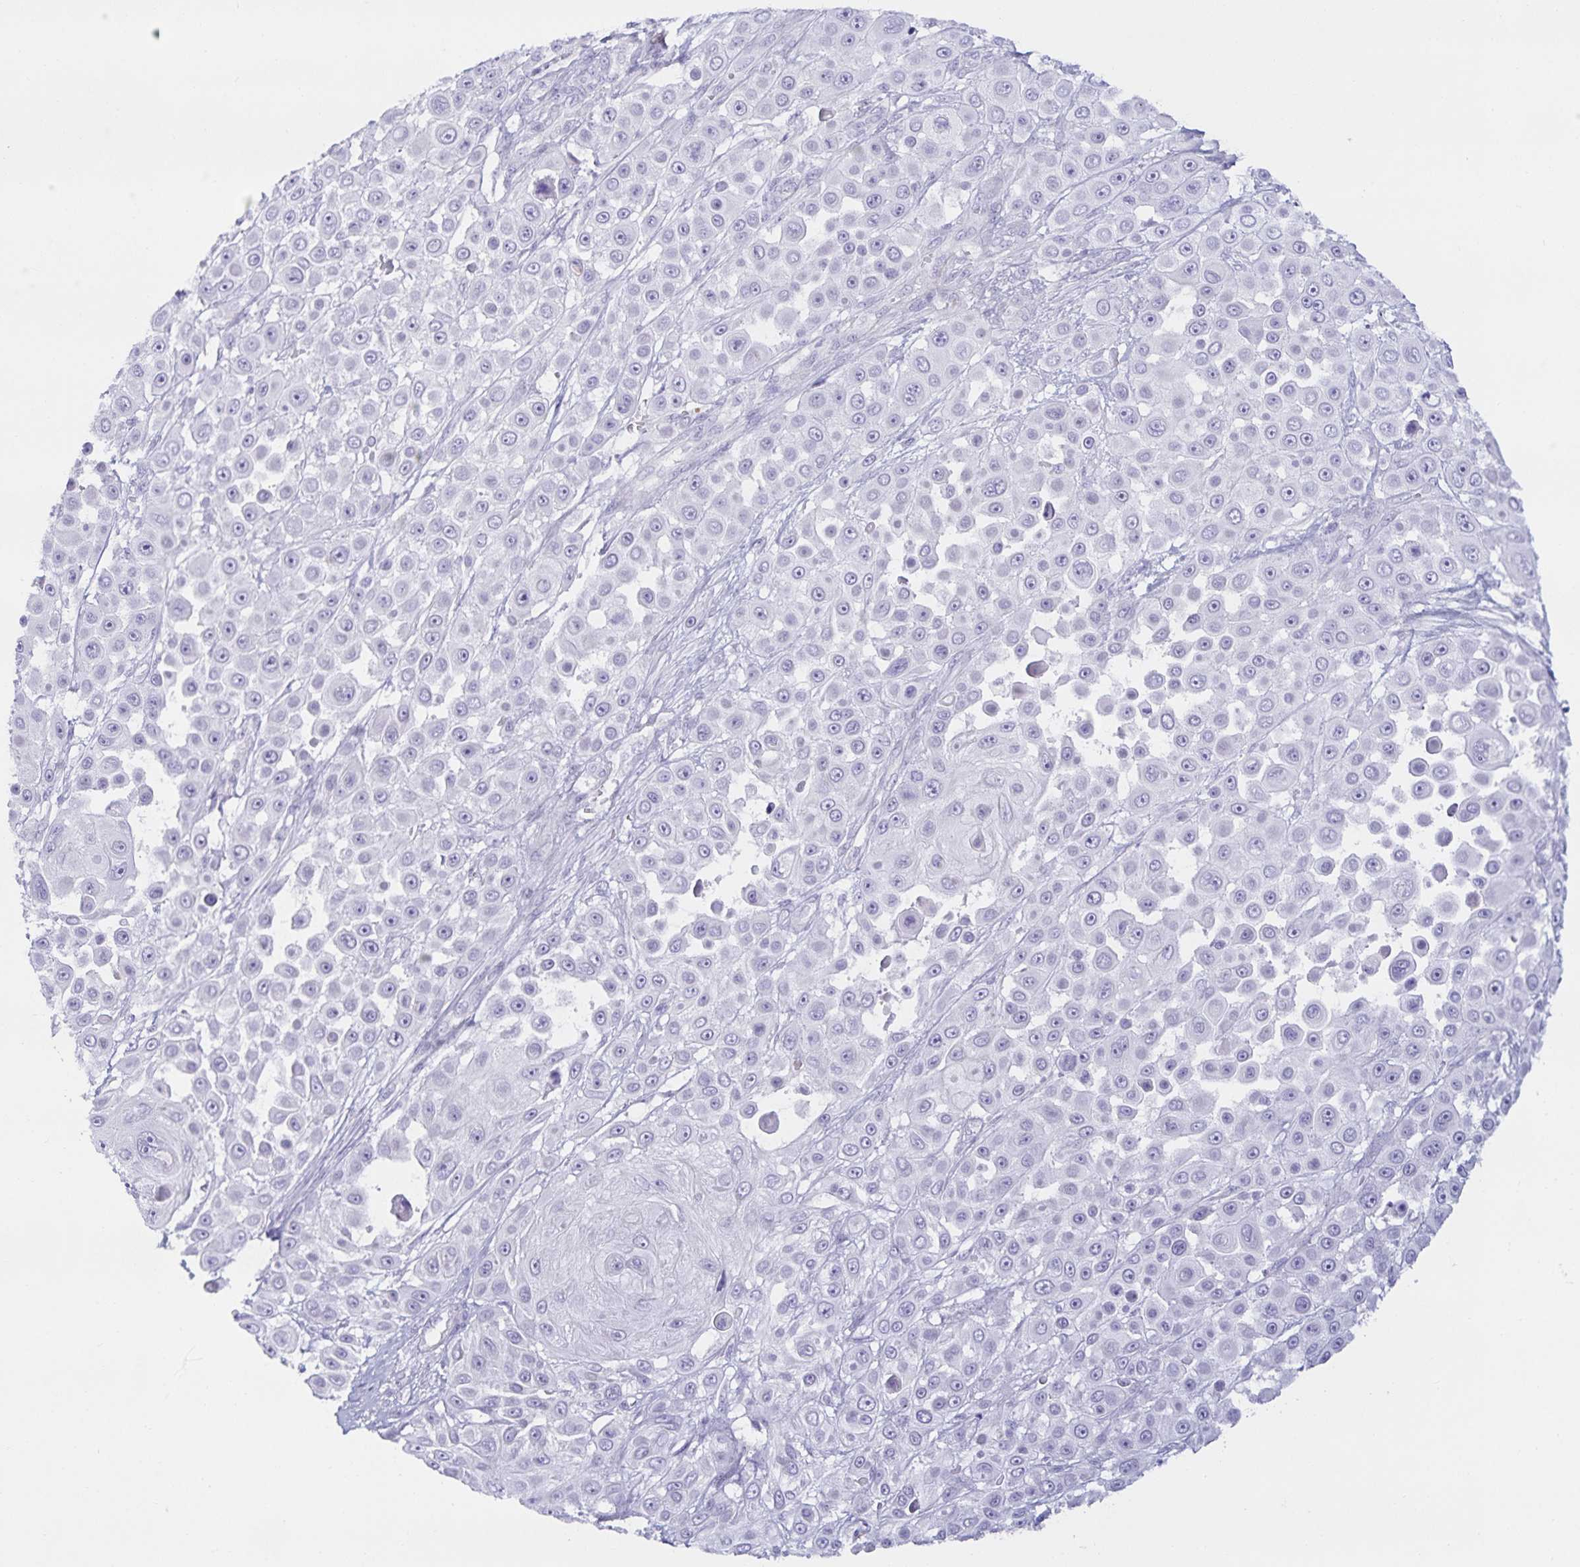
{"staining": {"intensity": "negative", "quantity": "none", "location": "none"}, "tissue": "skin cancer", "cell_type": "Tumor cells", "image_type": "cancer", "snomed": [{"axis": "morphology", "description": "Squamous cell carcinoma, NOS"}, {"axis": "topography", "description": "Skin"}], "caption": "Immunohistochemistry (IHC) photomicrograph of neoplastic tissue: skin cancer (squamous cell carcinoma) stained with DAB (3,3'-diaminobenzidine) exhibits no significant protein staining in tumor cells.", "gene": "SPAG4", "patient": {"sex": "male", "age": 67}}